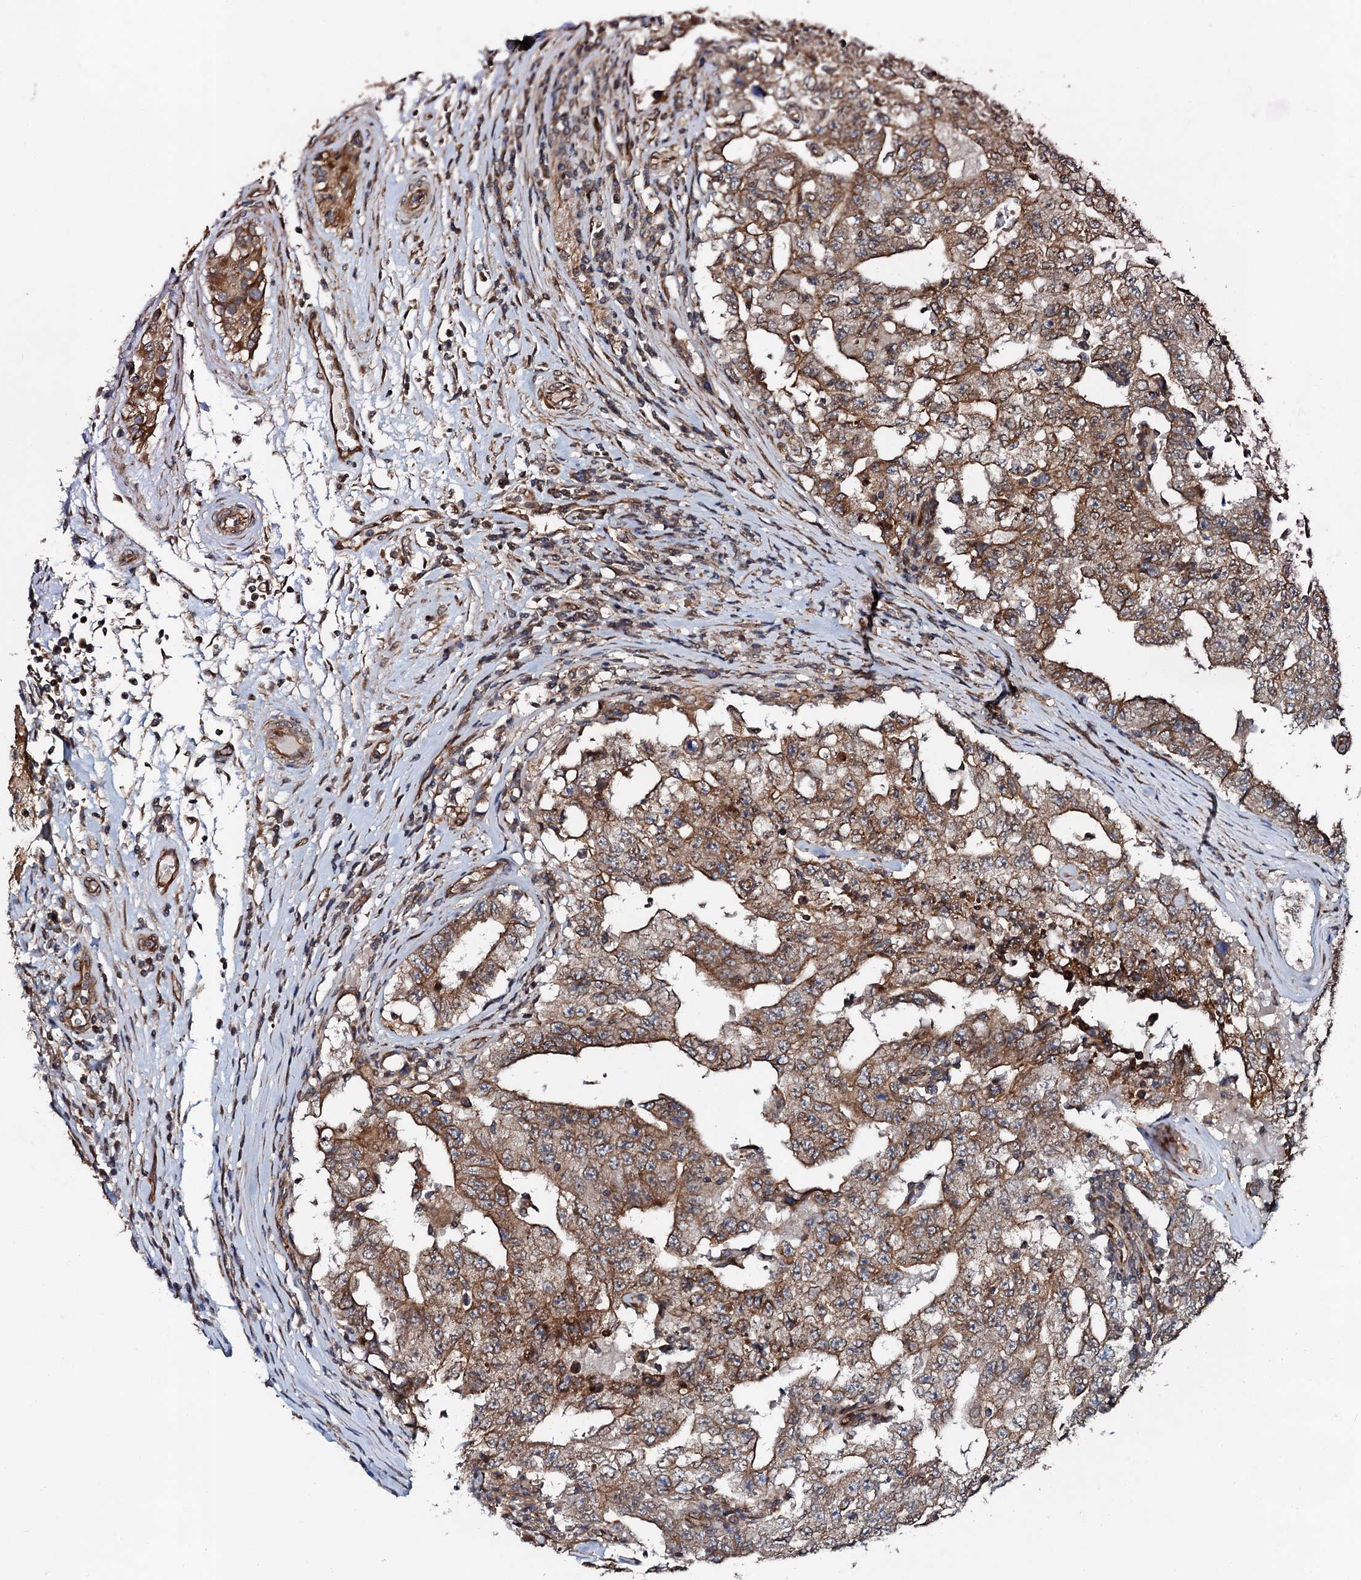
{"staining": {"intensity": "moderate", "quantity": ">75%", "location": "cytoplasmic/membranous"}, "tissue": "testis cancer", "cell_type": "Tumor cells", "image_type": "cancer", "snomed": [{"axis": "morphology", "description": "Carcinoma, Embryonal, NOS"}, {"axis": "topography", "description": "Testis"}], "caption": "Immunohistochemical staining of embryonal carcinoma (testis) demonstrates moderate cytoplasmic/membranous protein staining in approximately >75% of tumor cells.", "gene": "GLCE", "patient": {"sex": "male", "age": 26}}